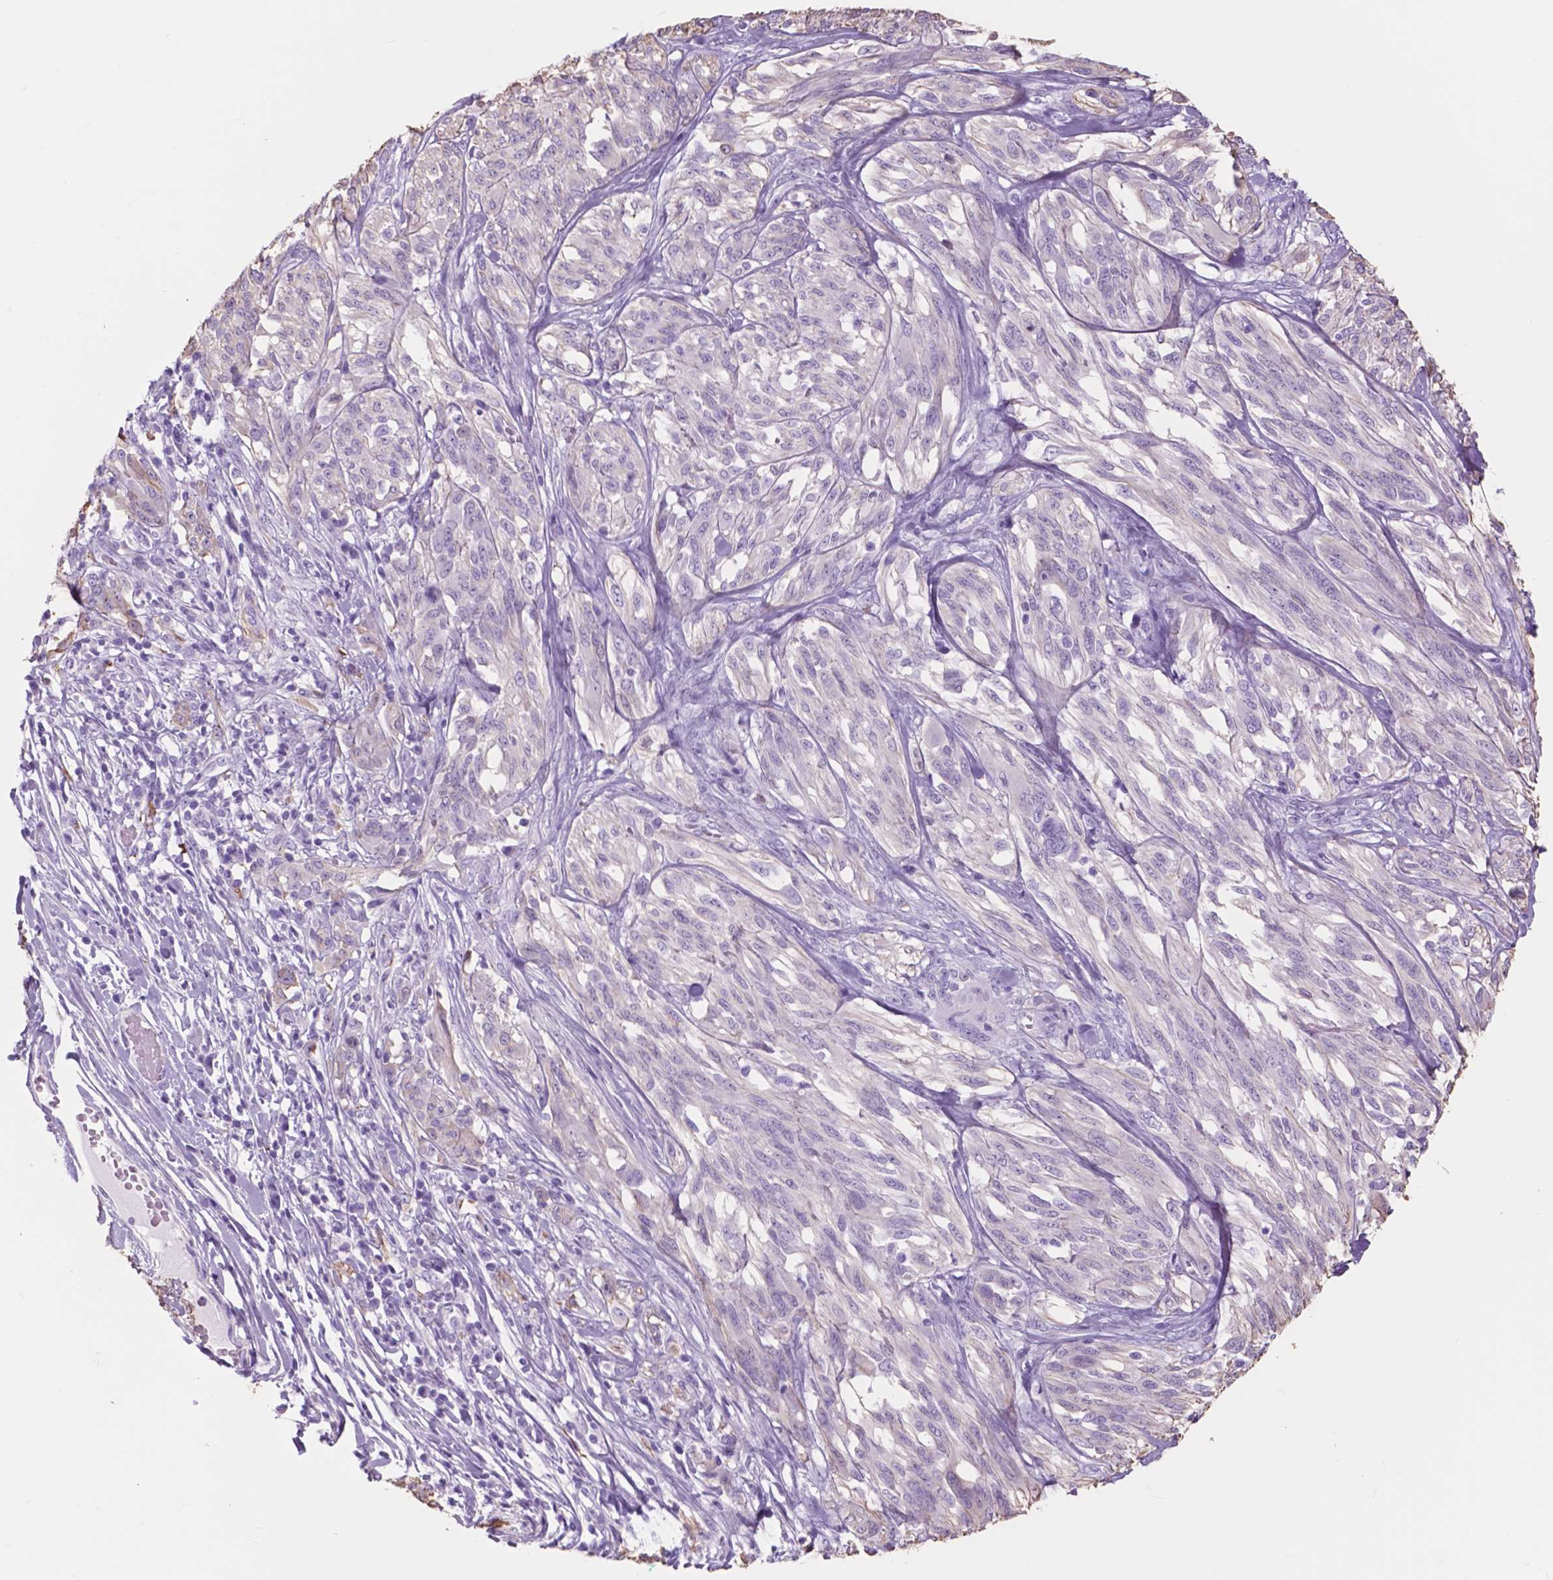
{"staining": {"intensity": "negative", "quantity": "none", "location": "none"}, "tissue": "melanoma", "cell_type": "Tumor cells", "image_type": "cancer", "snomed": [{"axis": "morphology", "description": "Malignant melanoma, NOS"}, {"axis": "topography", "description": "Skin"}], "caption": "Malignant melanoma was stained to show a protein in brown. There is no significant staining in tumor cells. (IHC, brightfield microscopy, high magnification).", "gene": "FXYD2", "patient": {"sex": "female", "age": 91}}